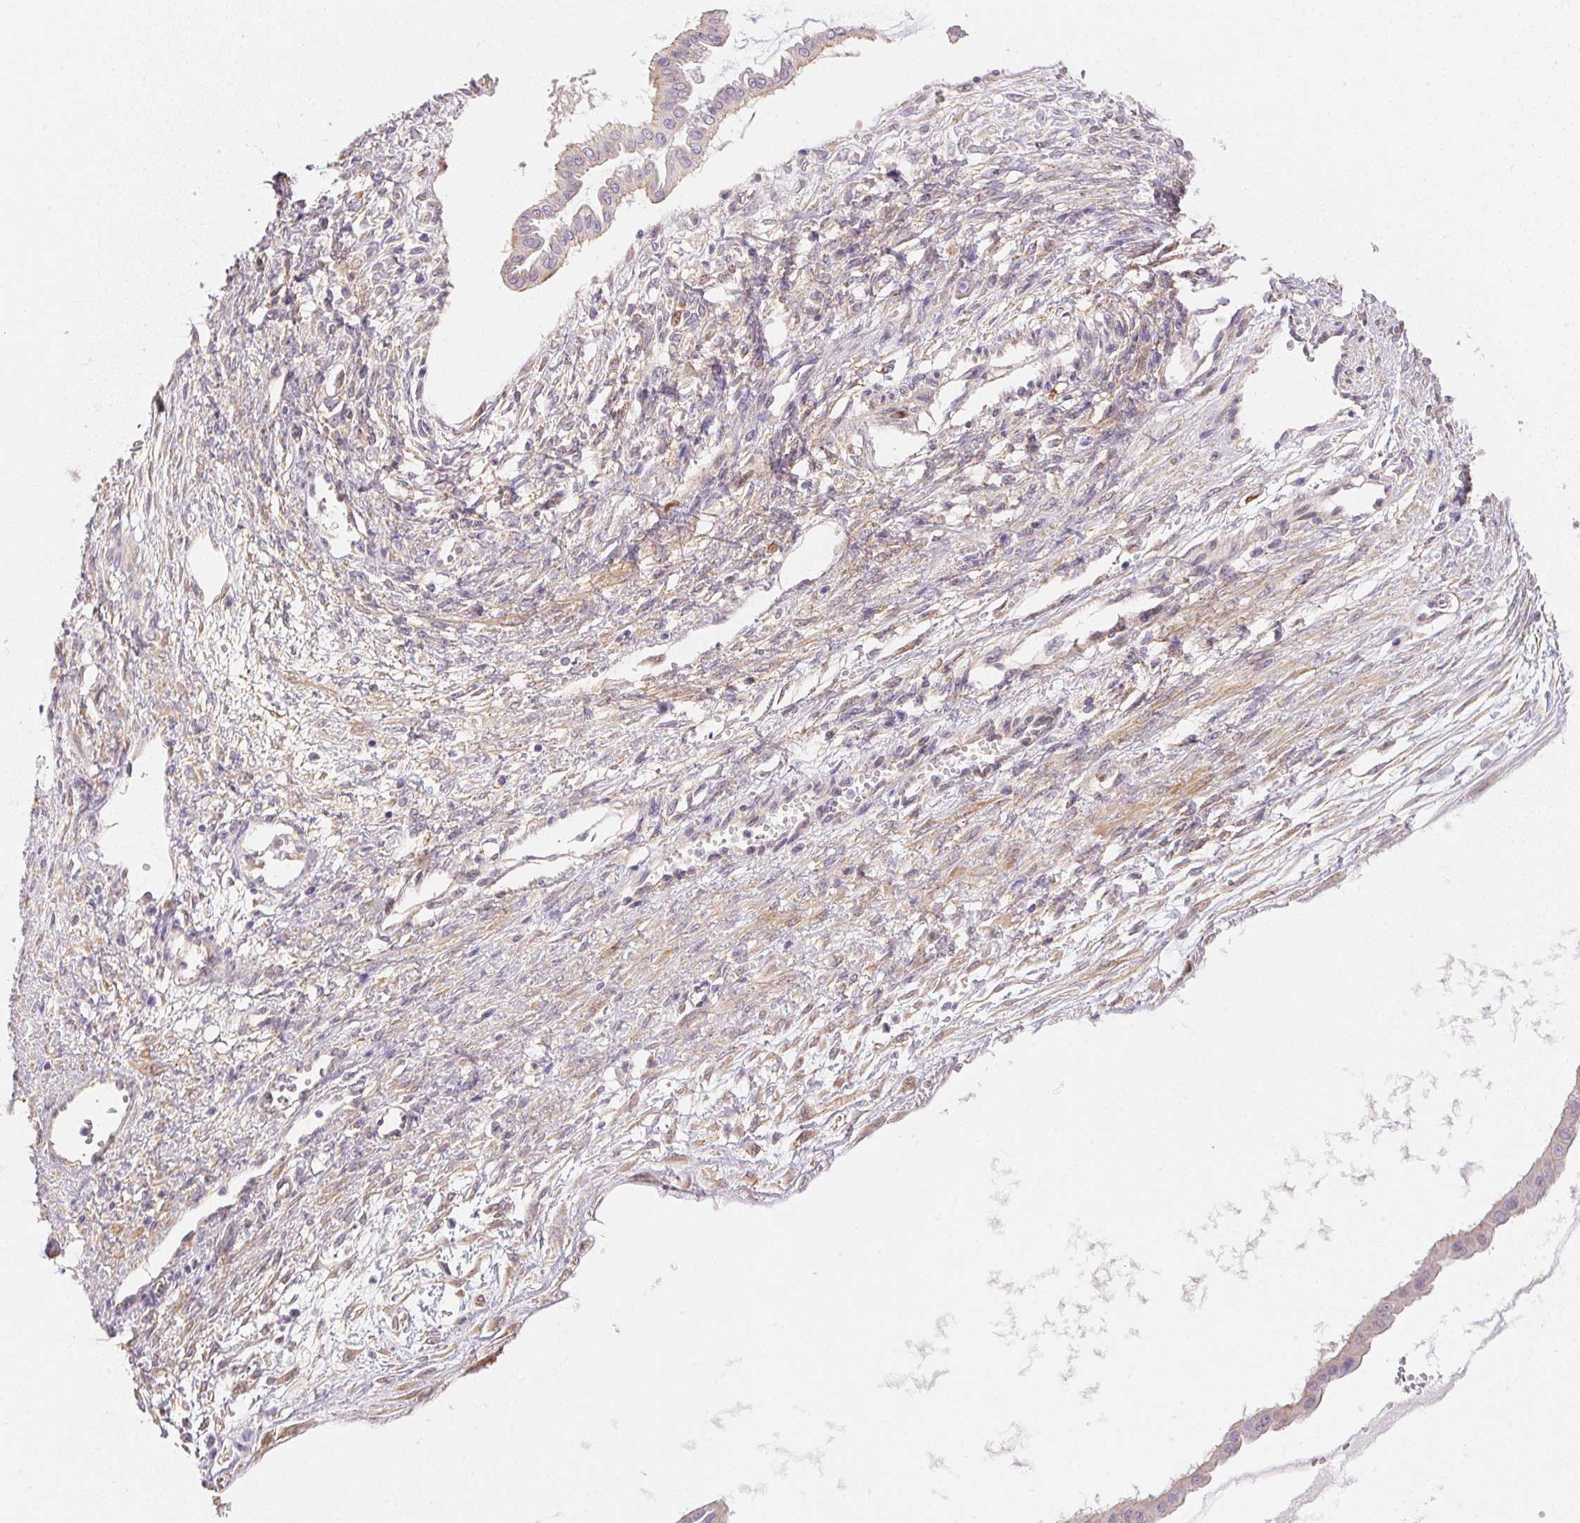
{"staining": {"intensity": "negative", "quantity": "none", "location": "none"}, "tissue": "ovarian cancer", "cell_type": "Tumor cells", "image_type": "cancer", "snomed": [{"axis": "morphology", "description": "Cystadenocarcinoma, mucinous, NOS"}, {"axis": "topography", "description": "Ovary"}], "caption": "IHC of human ovarian mucinous cystadenocarcinoma shows no positivity in tumor cells.", "gene": "SMTN", "patient": {"sex": "female", "age": 73}}